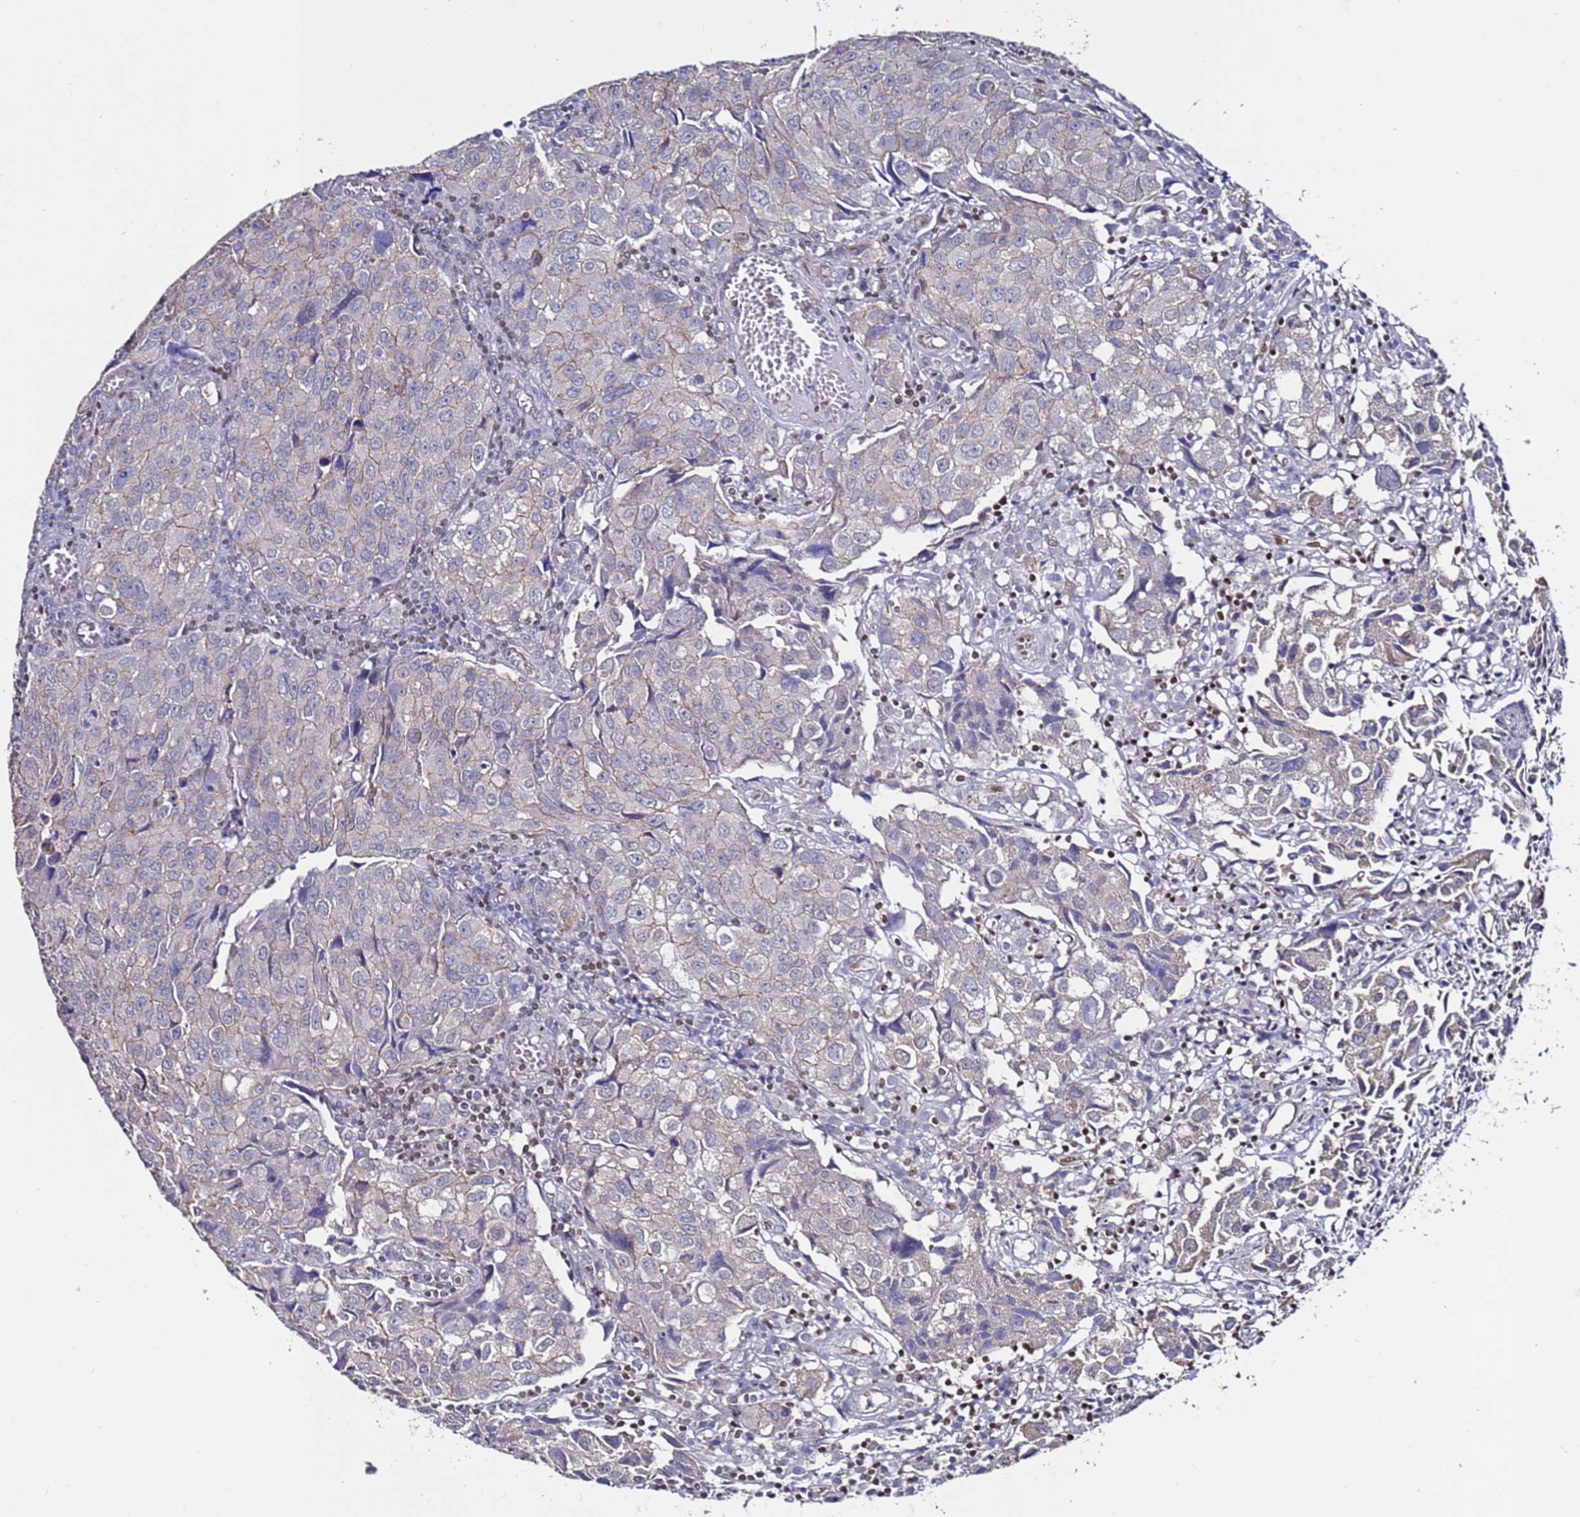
{"staining": {"intensity": "weak", "quantity": "<25%", "location": "cytoplasmic/membranous"}, "tissue": "urothelial cancer", "cell_type": "Tumor cells", "image_type": "cancer", "snomed": [{"axis": "morphology", "description": "Urothelial carcinoma, High grade"}, {"axis": "topography", "description": "Urinary bladder"}], "caption": "There is no significant positivity in tumor cells of urothelial cancer.", "gene": "TENM3", "patient": {"sex": "female", "age": 75}}